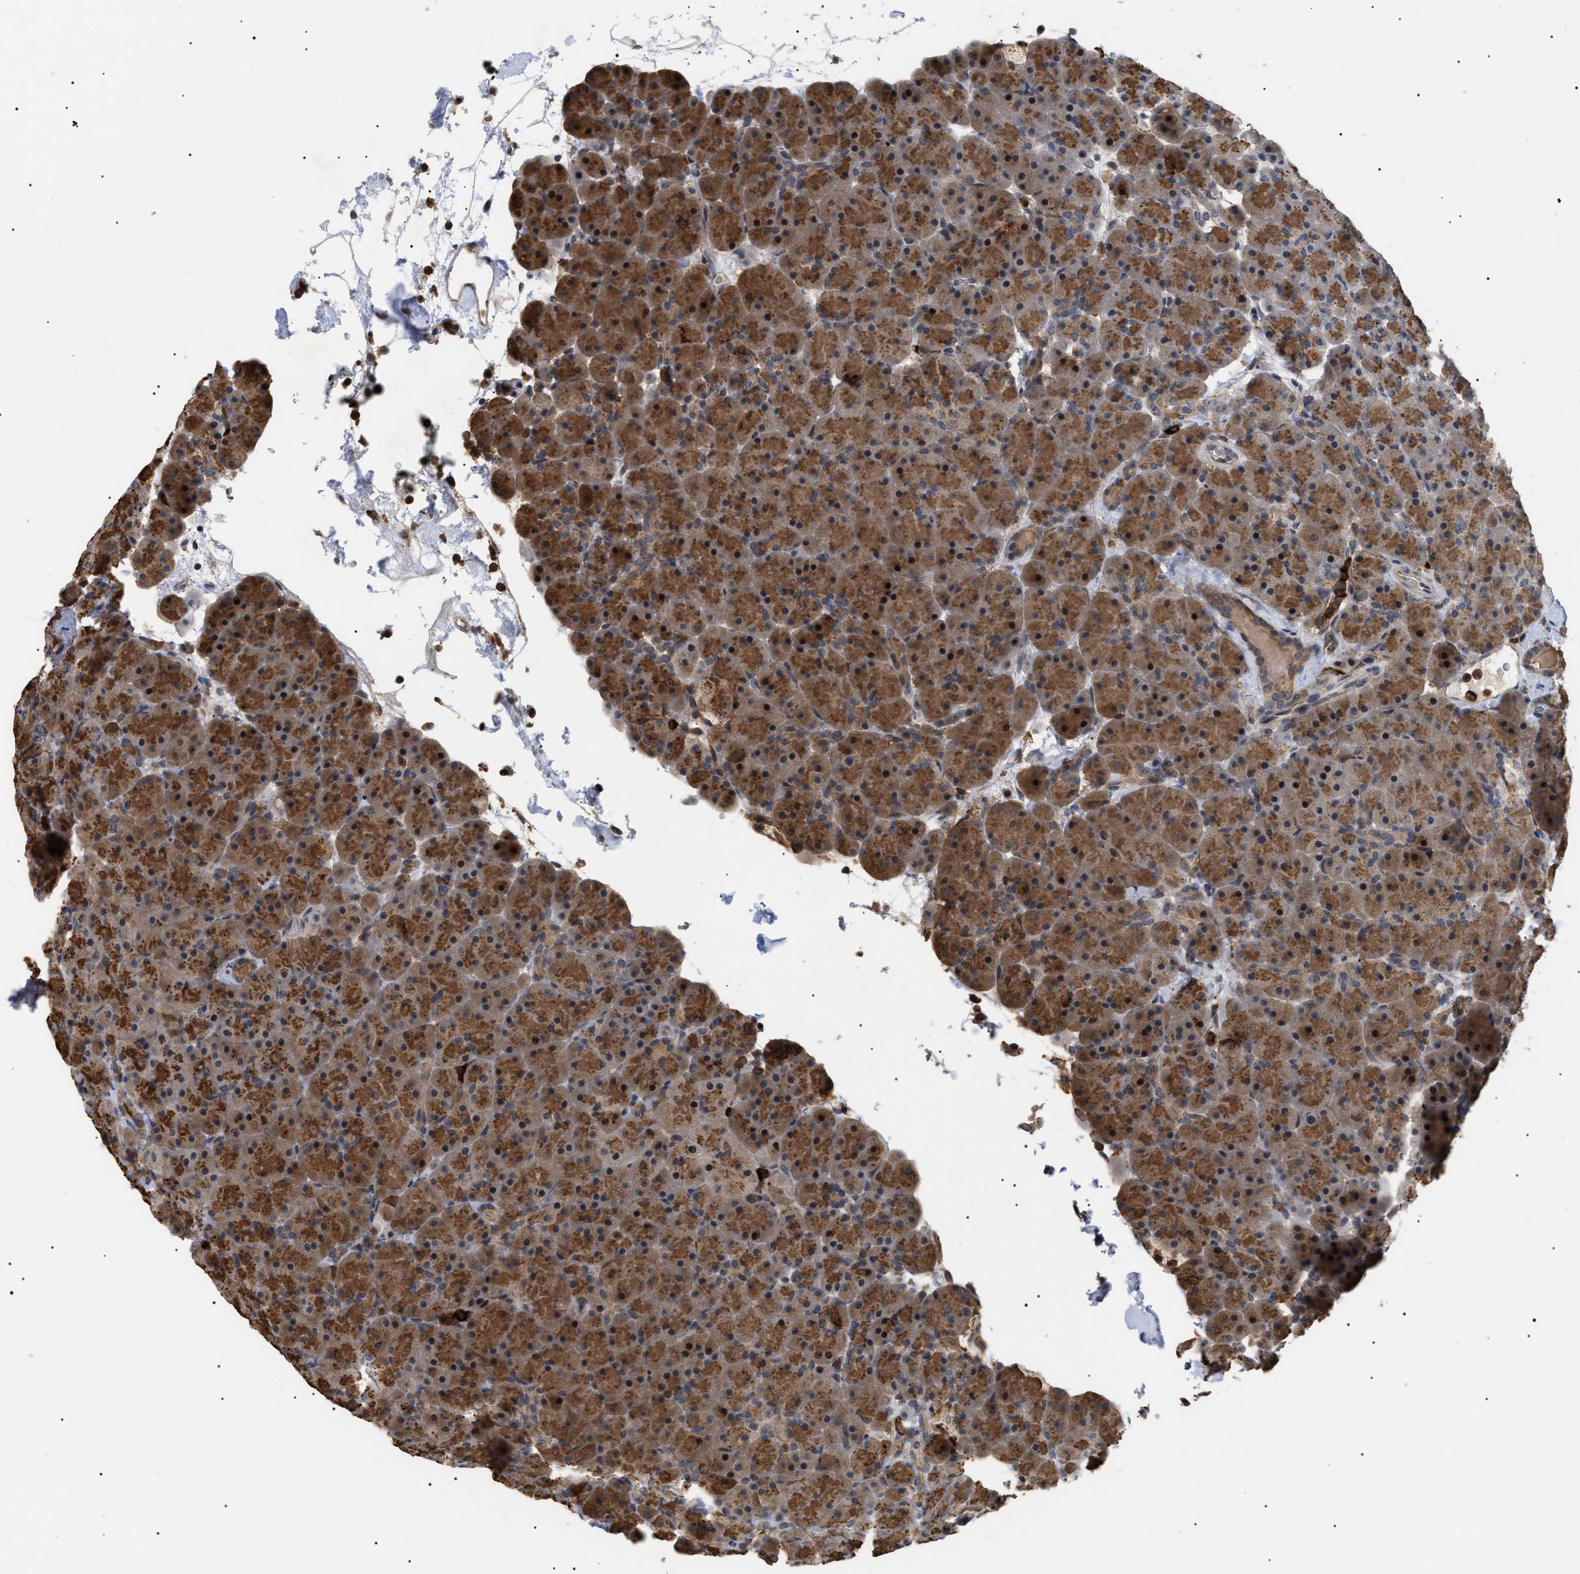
{"staining": {"intensity": "moderate", "quantity": ">75%", "location": "cytoplasmic/membranous"}, "tissue": "pancreas", "cell_type": "Exocrine glandular cells", "image_type": "normal", "snomed": [{"axis": "morphology", "description": "Normal tissue, NOS"}, {"axis": "topography", "description": "Pancreas"}], "caption": "A high-resolution image shows IHC staining of benign pancreas, which exhibits moderate cytoplasmic/membranous positivity in about >75% of exocrine glandular cells.", "gene": "CD300A", "patient": {"sex": "male", "age": 66}}